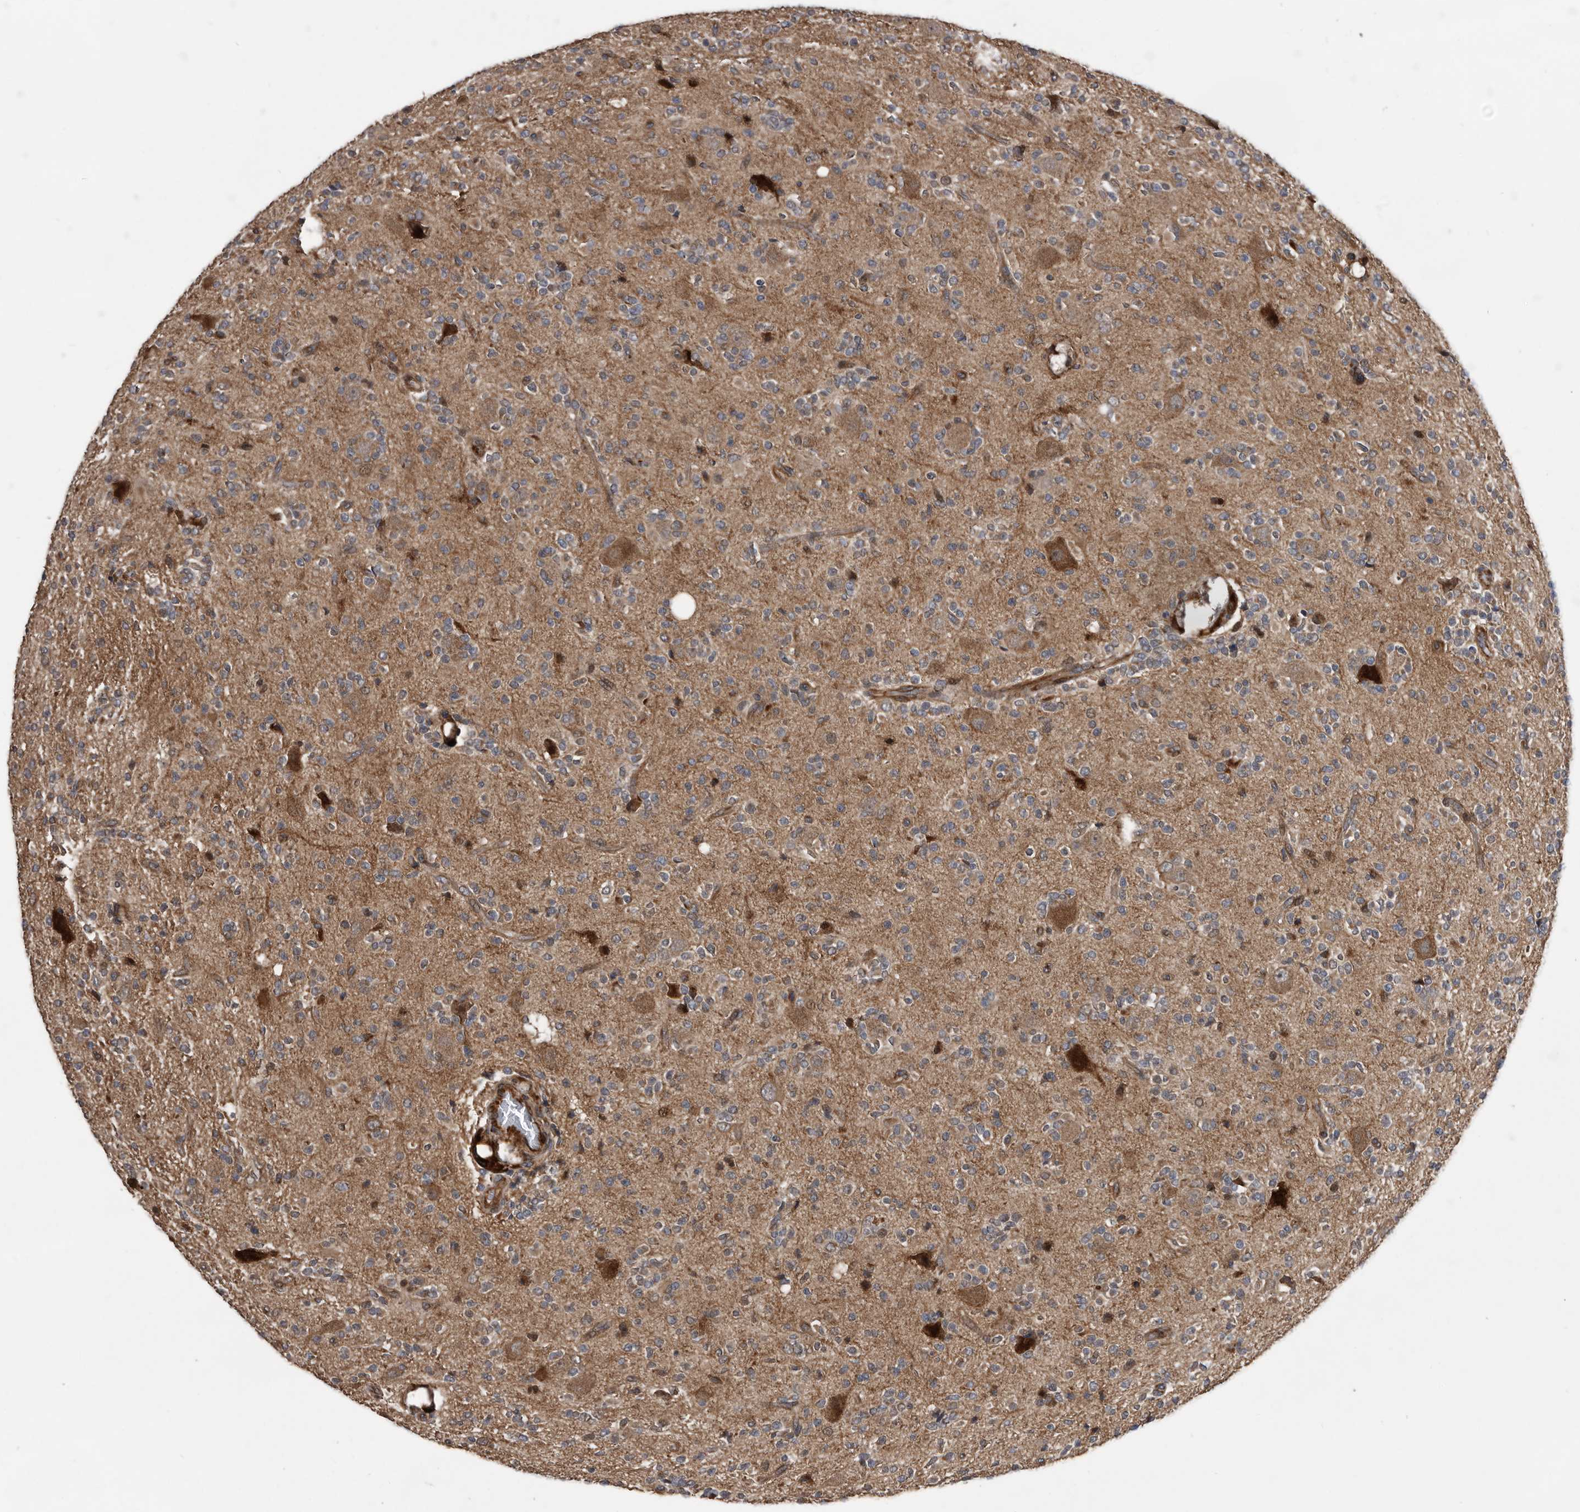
{"staining": {"intensity": "weak", "quantity": "<25%", "location": "cytoplasmic/membranous"}, "tissue": "glioma", "cell_type": "Tumor cells", "image_type": "cancer", "snomed": [{"axis": "morphology", "description": "Glioma, malignant, High grade"}, {"axis": "topography", "description": "Brain"}], "caption": "Immunohistochemistry photomicrograph of neoplastic tissue: glioma stained with DAB demonstrates no significant protein positivity in tumor cells. (DAB (3,3'-diaminobenzidine) immunohistochemistry (IHC), high magnification).", "gene": "SERINC2", "patient": {"sex": "male", "age": 34}}